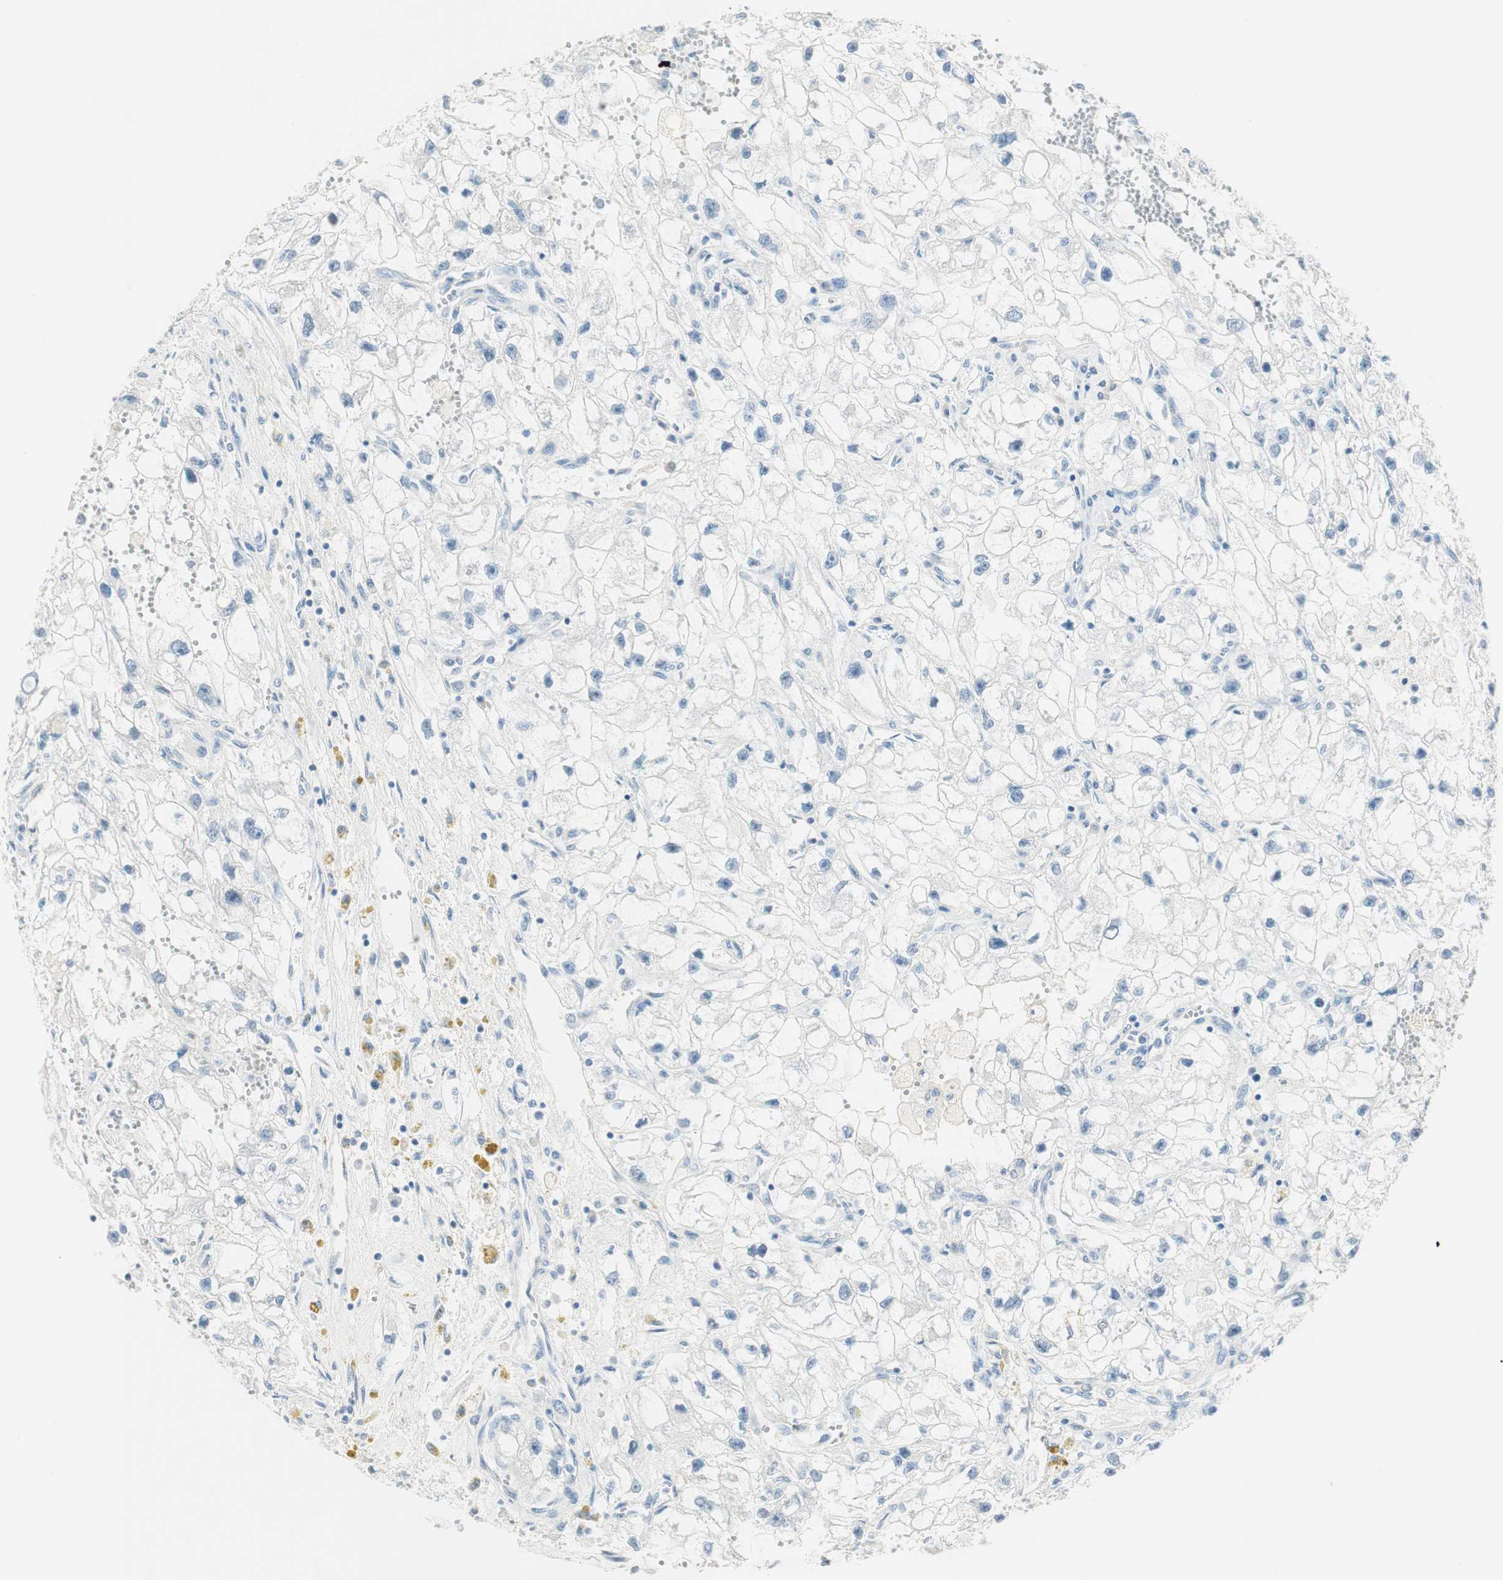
{"staining": {"intensity": "negative", "quantity": "none", "location": "none"}, "tissue": "renal cancer", "cell_type": "Tumor cells", "image_type": "cancer", "snomed": [{"axis": "morphology", "description": "Adenocarcinoma, NOS"}, {"axis": "topography", "description": "Kidney"}], "caption": "A micrograph of human adenocarcinoma (renal) is negative for staining in tumor cells. (DAB immunohistochemistry (IHC) with hematoxylin counter stain).", "gene": "GNAO1", "patient": {"sex": "female", "age": 70}}